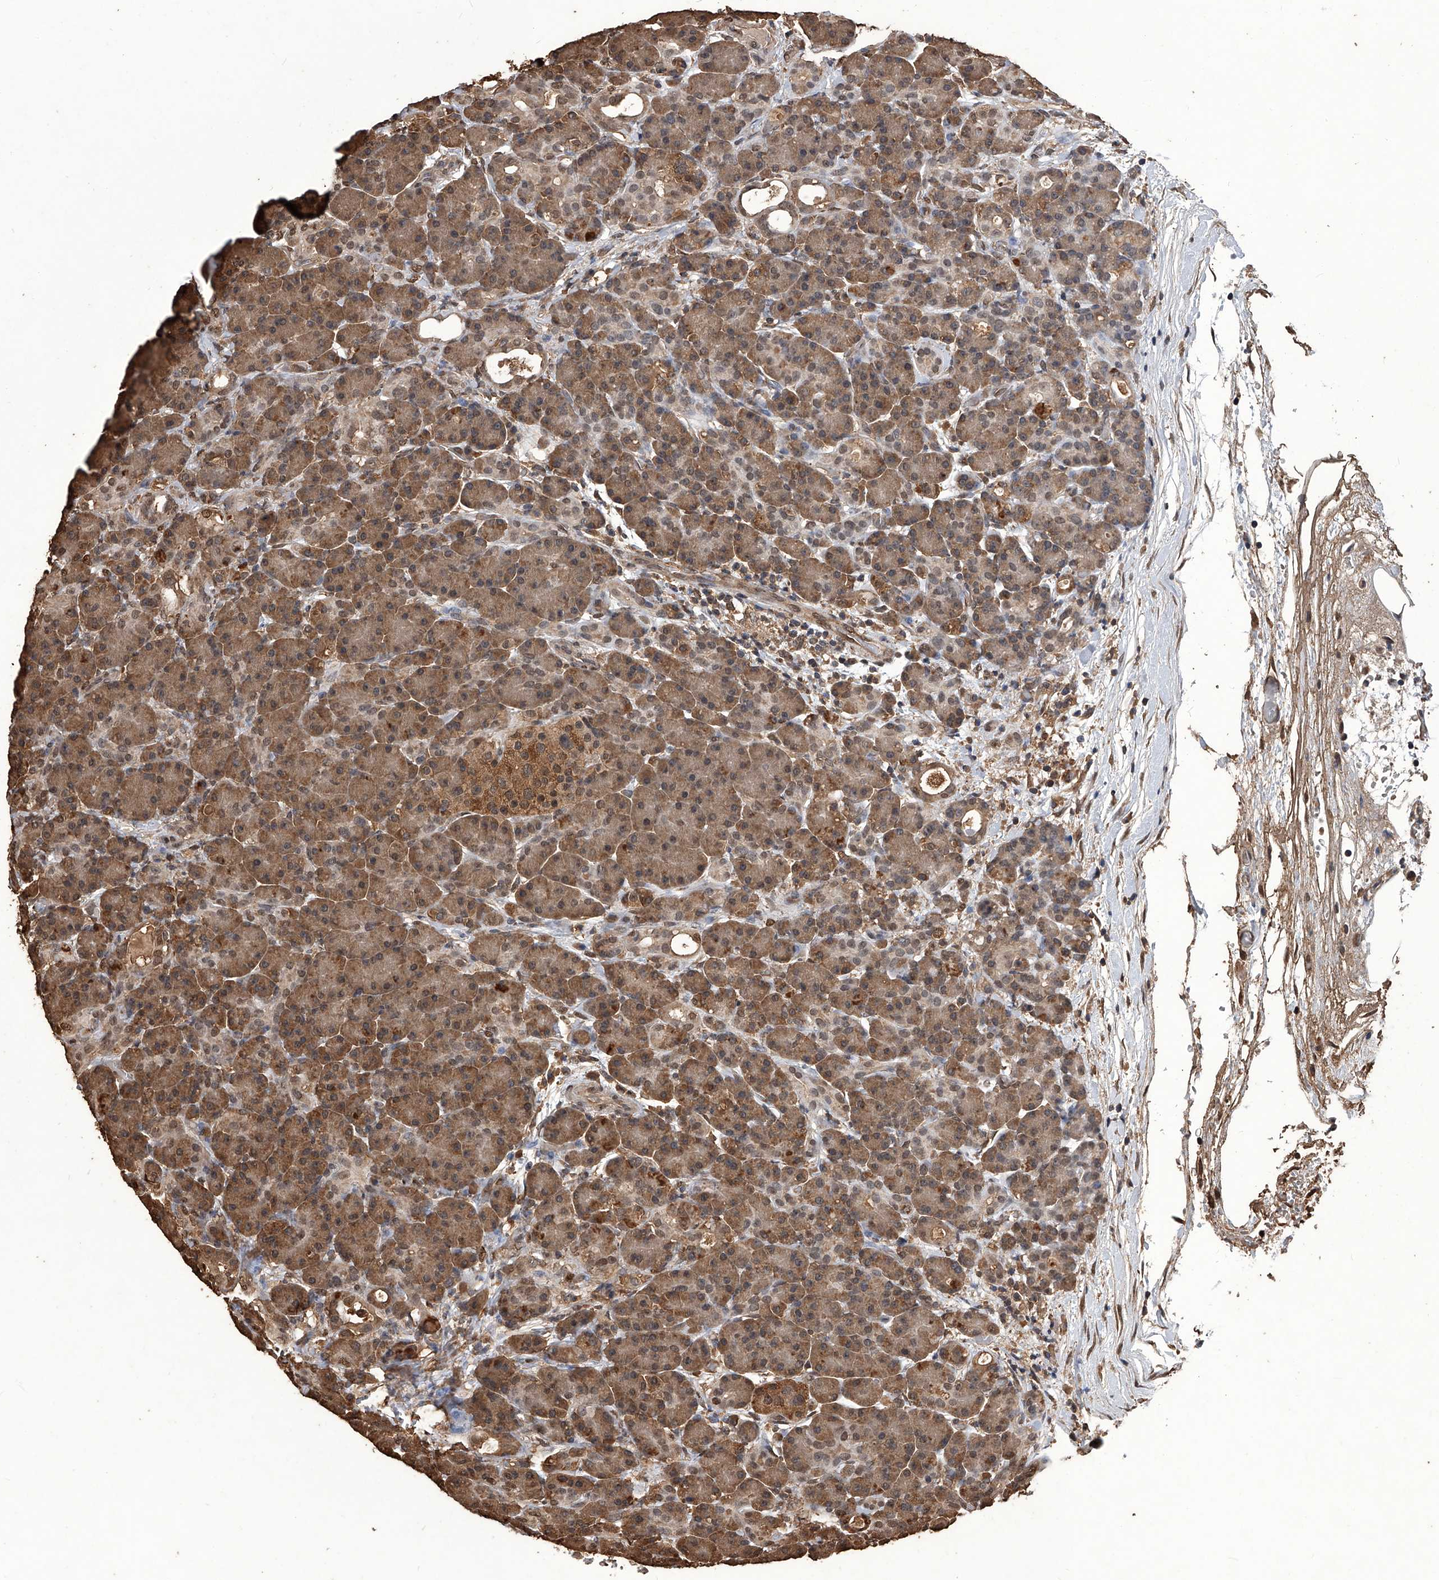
{"staining": {"intensity": "moderate", "quantity": ">75%", "location": "cytoplasmic/membranous"}, "tissue": "pancreas", "cell_type": "Exocrine glandular cells", "image_type": "normal", "snomed": [{"axis": "morphology", "description": "Normal tissue, NOS"}, {"axis": "topography", "description": "Pancreas"}], "caption": "Pancreas stained with IHC displays moderate cytoplasmic/membranous expression in about >75% of exocrine glandular cells.", "gene": "FBXL4", "patient": {"sex": "male", "age": 63}}